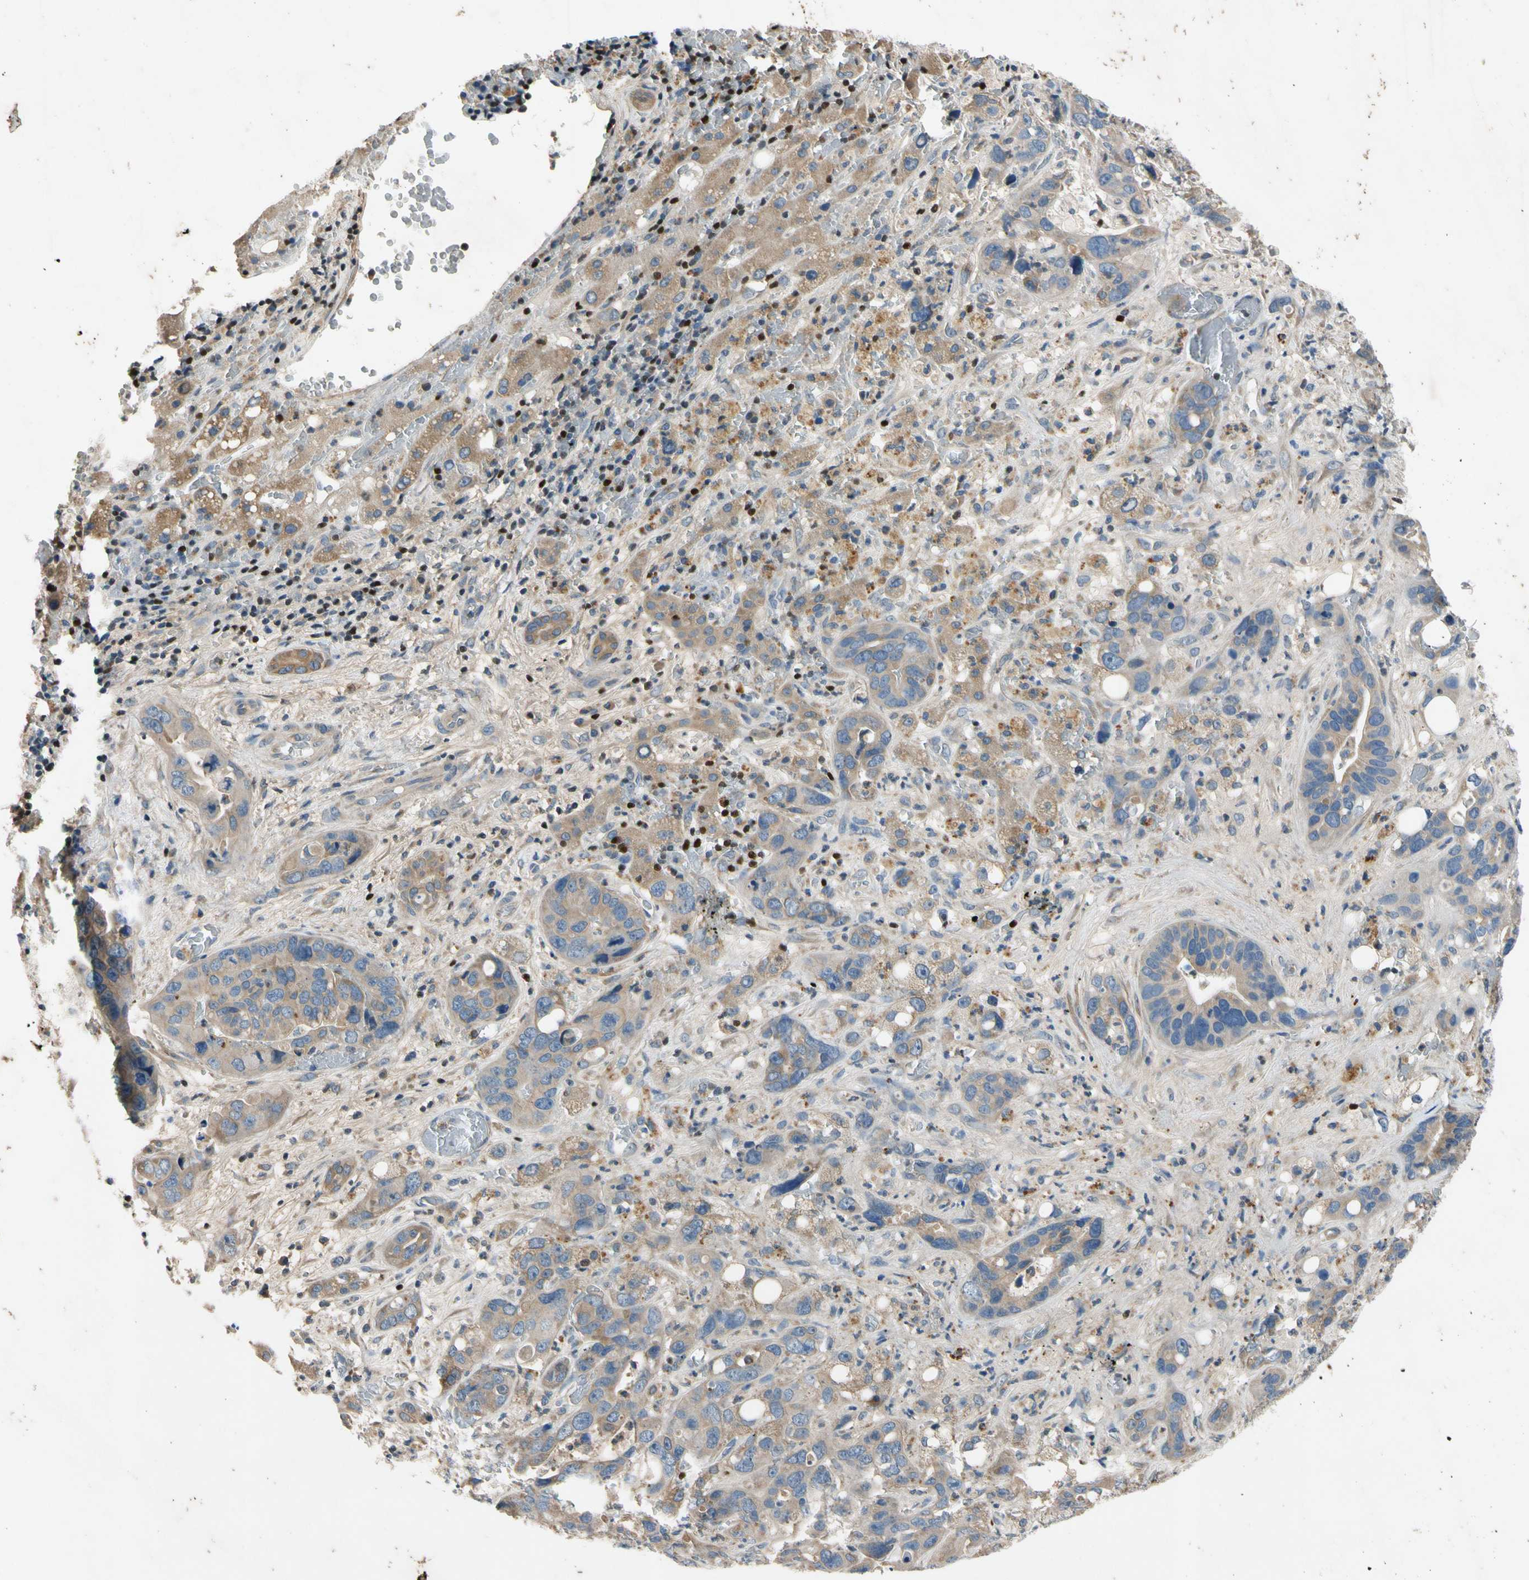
{"staining": {"intensity": "weak", "quantity": ">75%", "location": "cytoplasmic/membranous"}, "tissue": "liver cancer", "cell_type": "Tumor cells", "image_type": "cancer", "snomed": [{"axis": "morphology", "description": "Cholangiocarcinoma"}, {"axis": "topography", "description": "Liver"}], "caption": "Weak cytoplasmic/membranous positivity is identified in approximately >75% of tumor cells in liver cancer (cholangiocarcinoma). Using DAB (3,3'-diaminobenzidine) (brown) and hematoxylin (blue) stains, captured at high magnification using brightfield microscopy.", "gene": "TBX21", "patient": {"sex": "female", "age": 65}}